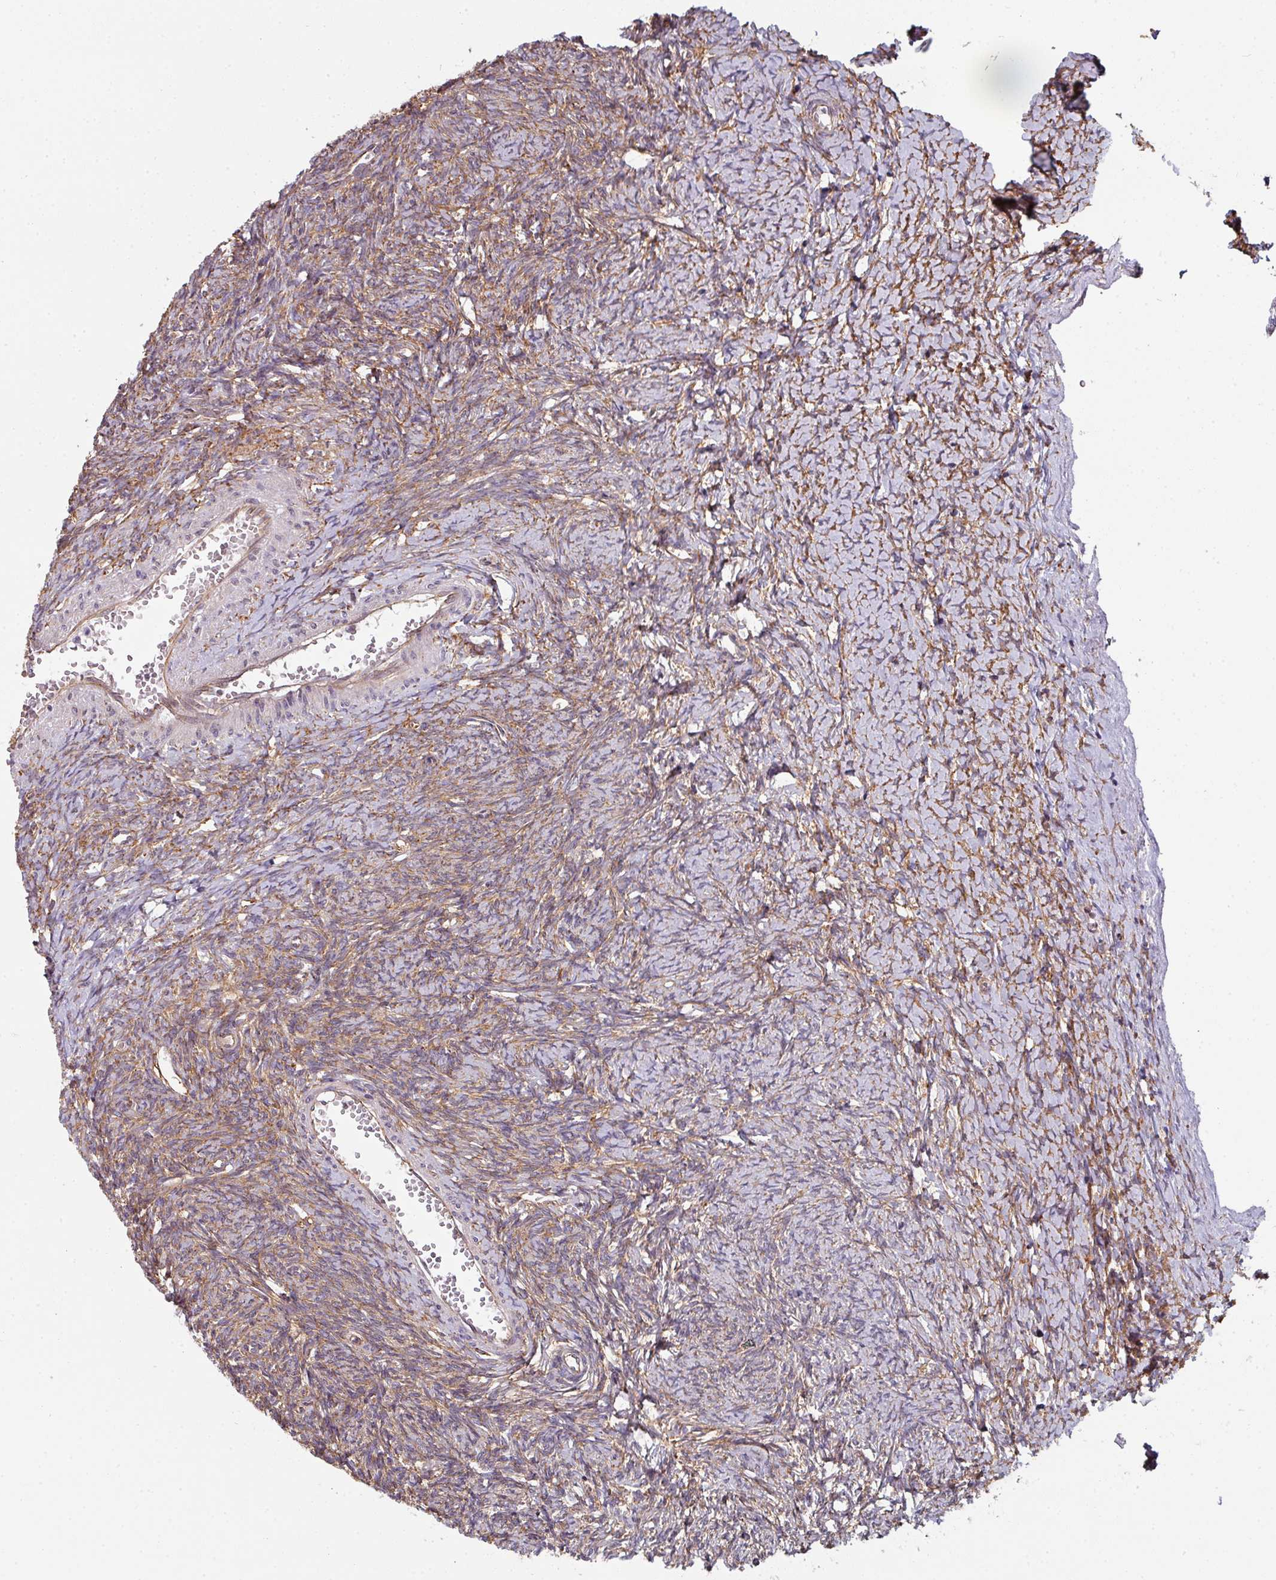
{"staining": {"intensity": "moderate", "quantity": ">75%", "location": "cytoplasmic/membranous"}, "tissue": "ovary", "cell_type": "Follicle cells", "image_type": "normal", "snomed": [{"axis": "morphology", "description": "Normal tissue, NOS"}, {"axis": "topography", "description": "Ovary"}], "caption": "A brown stain labels moderate cytoplasmic/membranous staining of a protein in follicle cells of benign human ovary. Immunohistochemistry (ihc) stains the protein of interest in brown and the nuclei are stained blue.", "gene": "FAT4", "patient": {"sex": "female", "age": 39}}